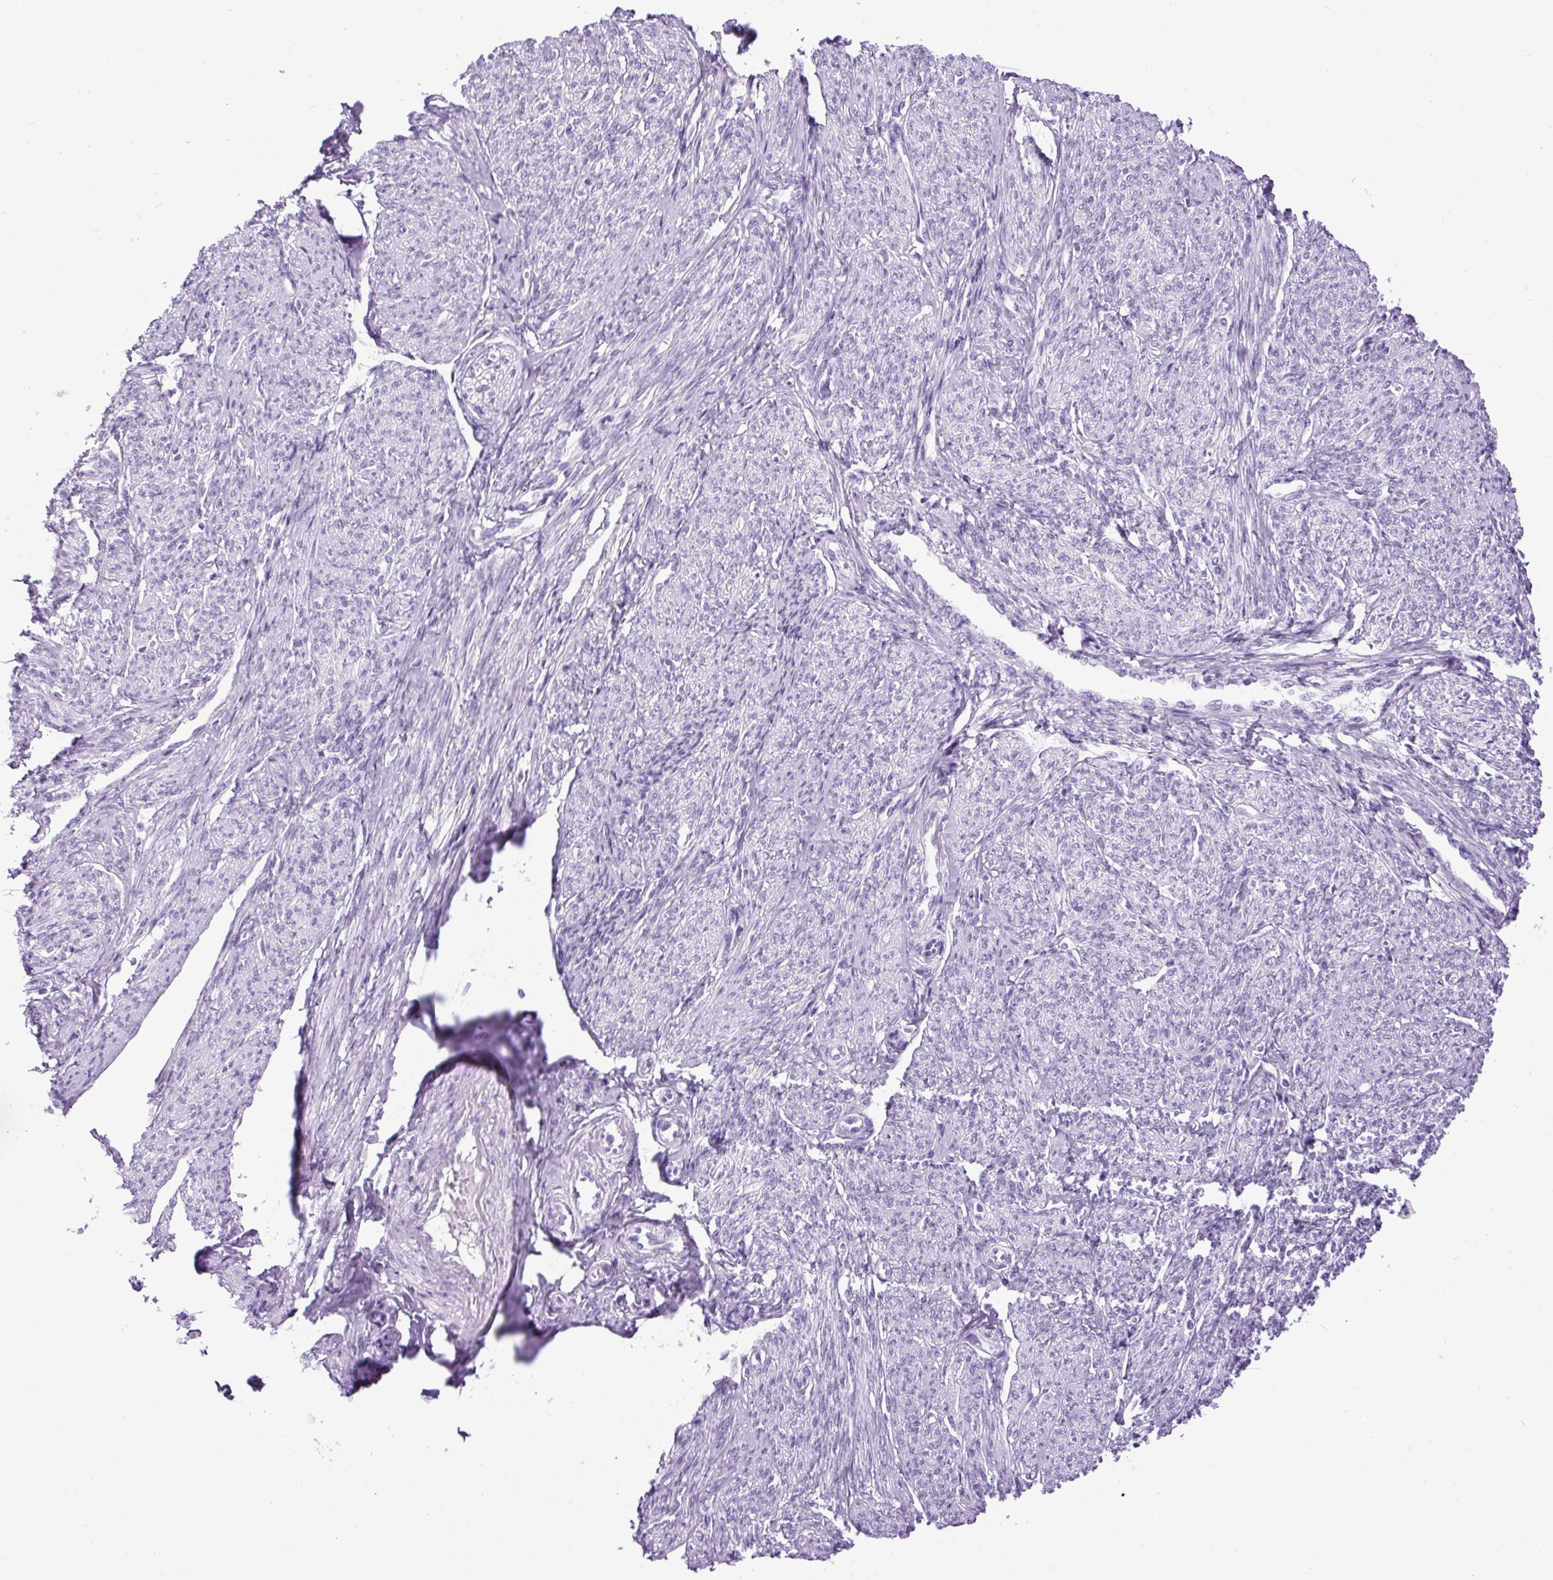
{"staining": {"intensity": "negative", "quantity": "none", "location": "none"}, "tissue": "smooth muscle", "cell_type": "Smooth muscle cells", "image_type": "normal", "snomed": [{"axis": "morphology", "description": "Normal tissue, NOS"}, {"axis": "topography", "description": "Smooth muscle"}], "caption": "DAB (3,3'-diaminobenzidine) immunohistochemical staining of benign human smooth muscle shows no significant positivity in smooth muscle cells. (DAB IHC with hematoxylin counter stain).", "gene": "RACGAP1", "patient": {"sex": "female", "age": 65}}